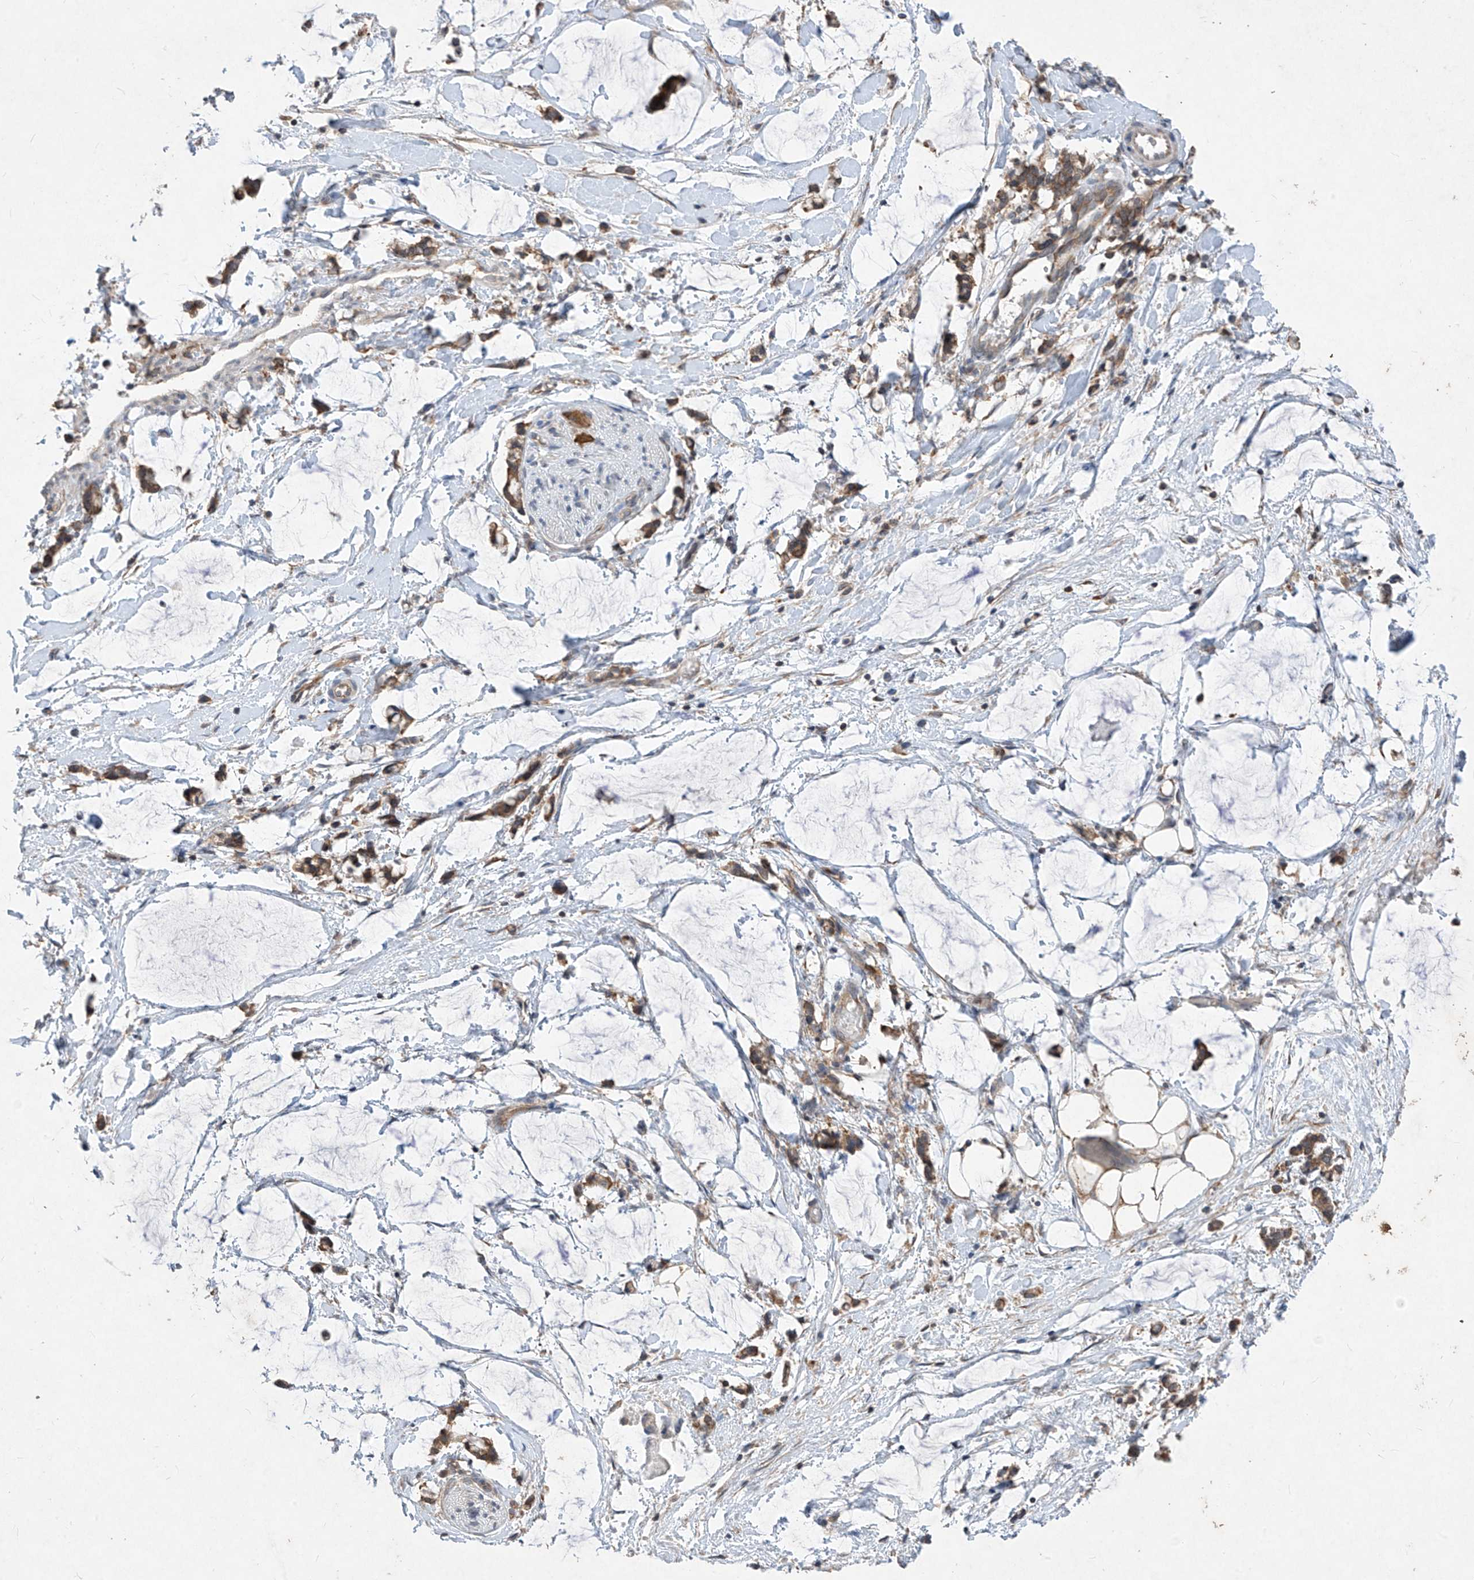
{"staining": {"intensity": "negative", "quantity": "none", "location": "none"}, "tissue": "adipose tissue", "cell_type": "Adipocytes", "image_type": "normal", "snomed": [{"axis": "morphology", "description": "Normal tissue, NOS"}, {"axis": "morphology", "description": "Adenocarcinoma, NOS"}, {"axis": "topography", "description": "Colon"}, {"axis": "topography", "description": "Peripheral nerve tissue"}], "caption": "This is an immunohistochemistry (IHC) histopathology image of unremarkable human adipose tissue. There is no staining in adipocytes.", "gene": "RPL34", "patient": {"sex": "male", "age": 14}}